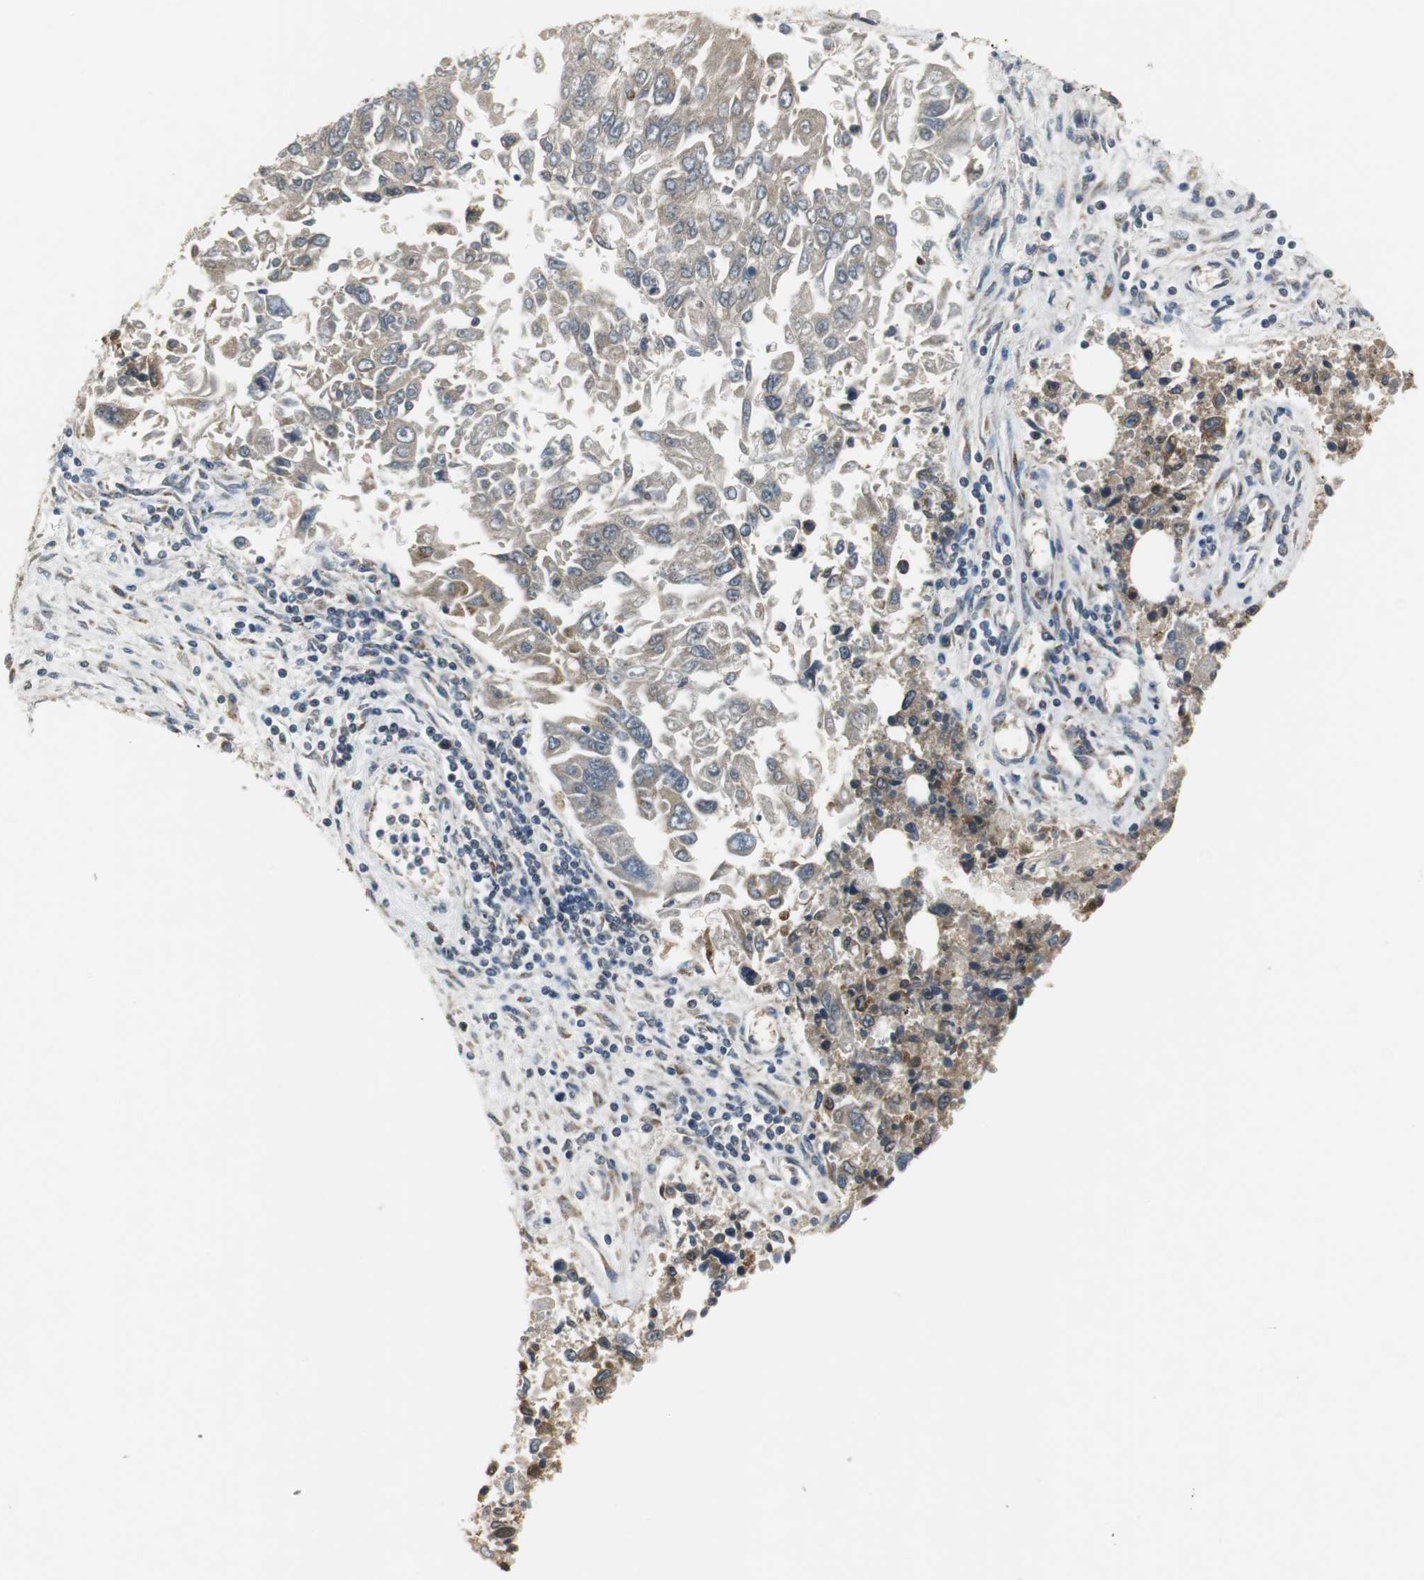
{"staining": {"intensity": "weak", "quantity": "25%-75%", "location": "cytoplasmic/membranous"}, "tissue": "lung cancer", "cell_type": "Tumor cells", "image_type": "cancer", "snomed": [{"axis": "morphology", "description": "Adenocarcinoma, NOS"}, {"axis": "topography", "description": "Lung"}], "caption": "Brown immunohistochemical staining in lung cancer (adenocarcinoma) exhibits weak cytoplasmic/membranous positivity in about 25%-75% of tumor cells.", "gene": "CCT5", "patient": {"sex": "male", "age": 84}}